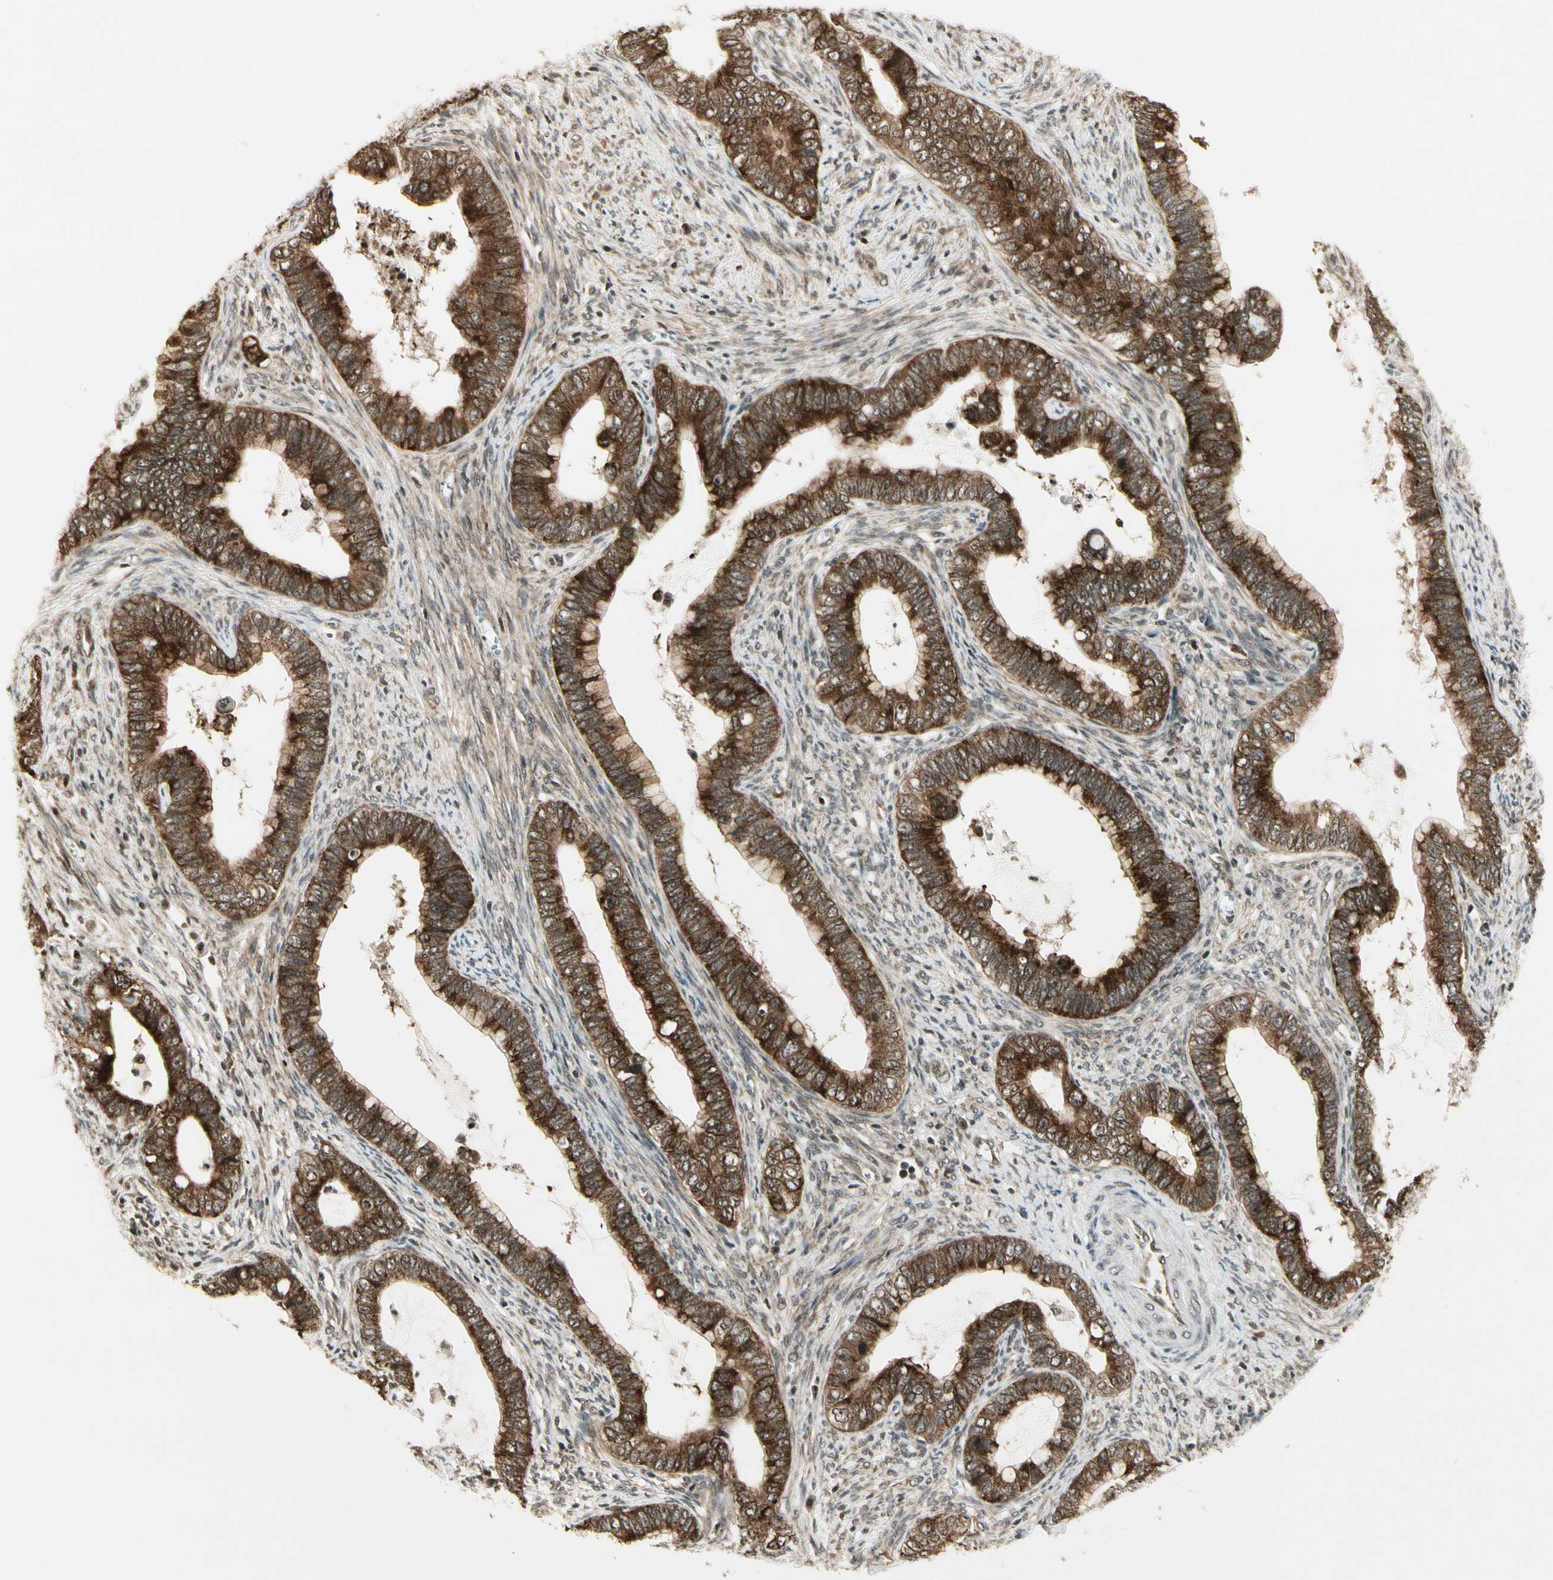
{"staining": {"intensity": "strong", "quantity": "25%-75%", "location": "cytoplasmic/membranous"}, "tissue": "cervical cancer", "cell_type": "Tumor cells", "image_type": "cancer", "snomed": [{"axis": "morphology", "description": "Adenocarcinoma, NOS"}, {"axis": "topography", "description": "Cervix"}], "caption": "IHC (DAB (3,3'-diaminobenzidine)) staining of human cervical adenocarcinoma demonstrates strong cytoplasmic/membranous protein expression in about 25%-75% of tumor cells.", "gene": "SMN2", "patient": {"sex": "female", "age": 44}}